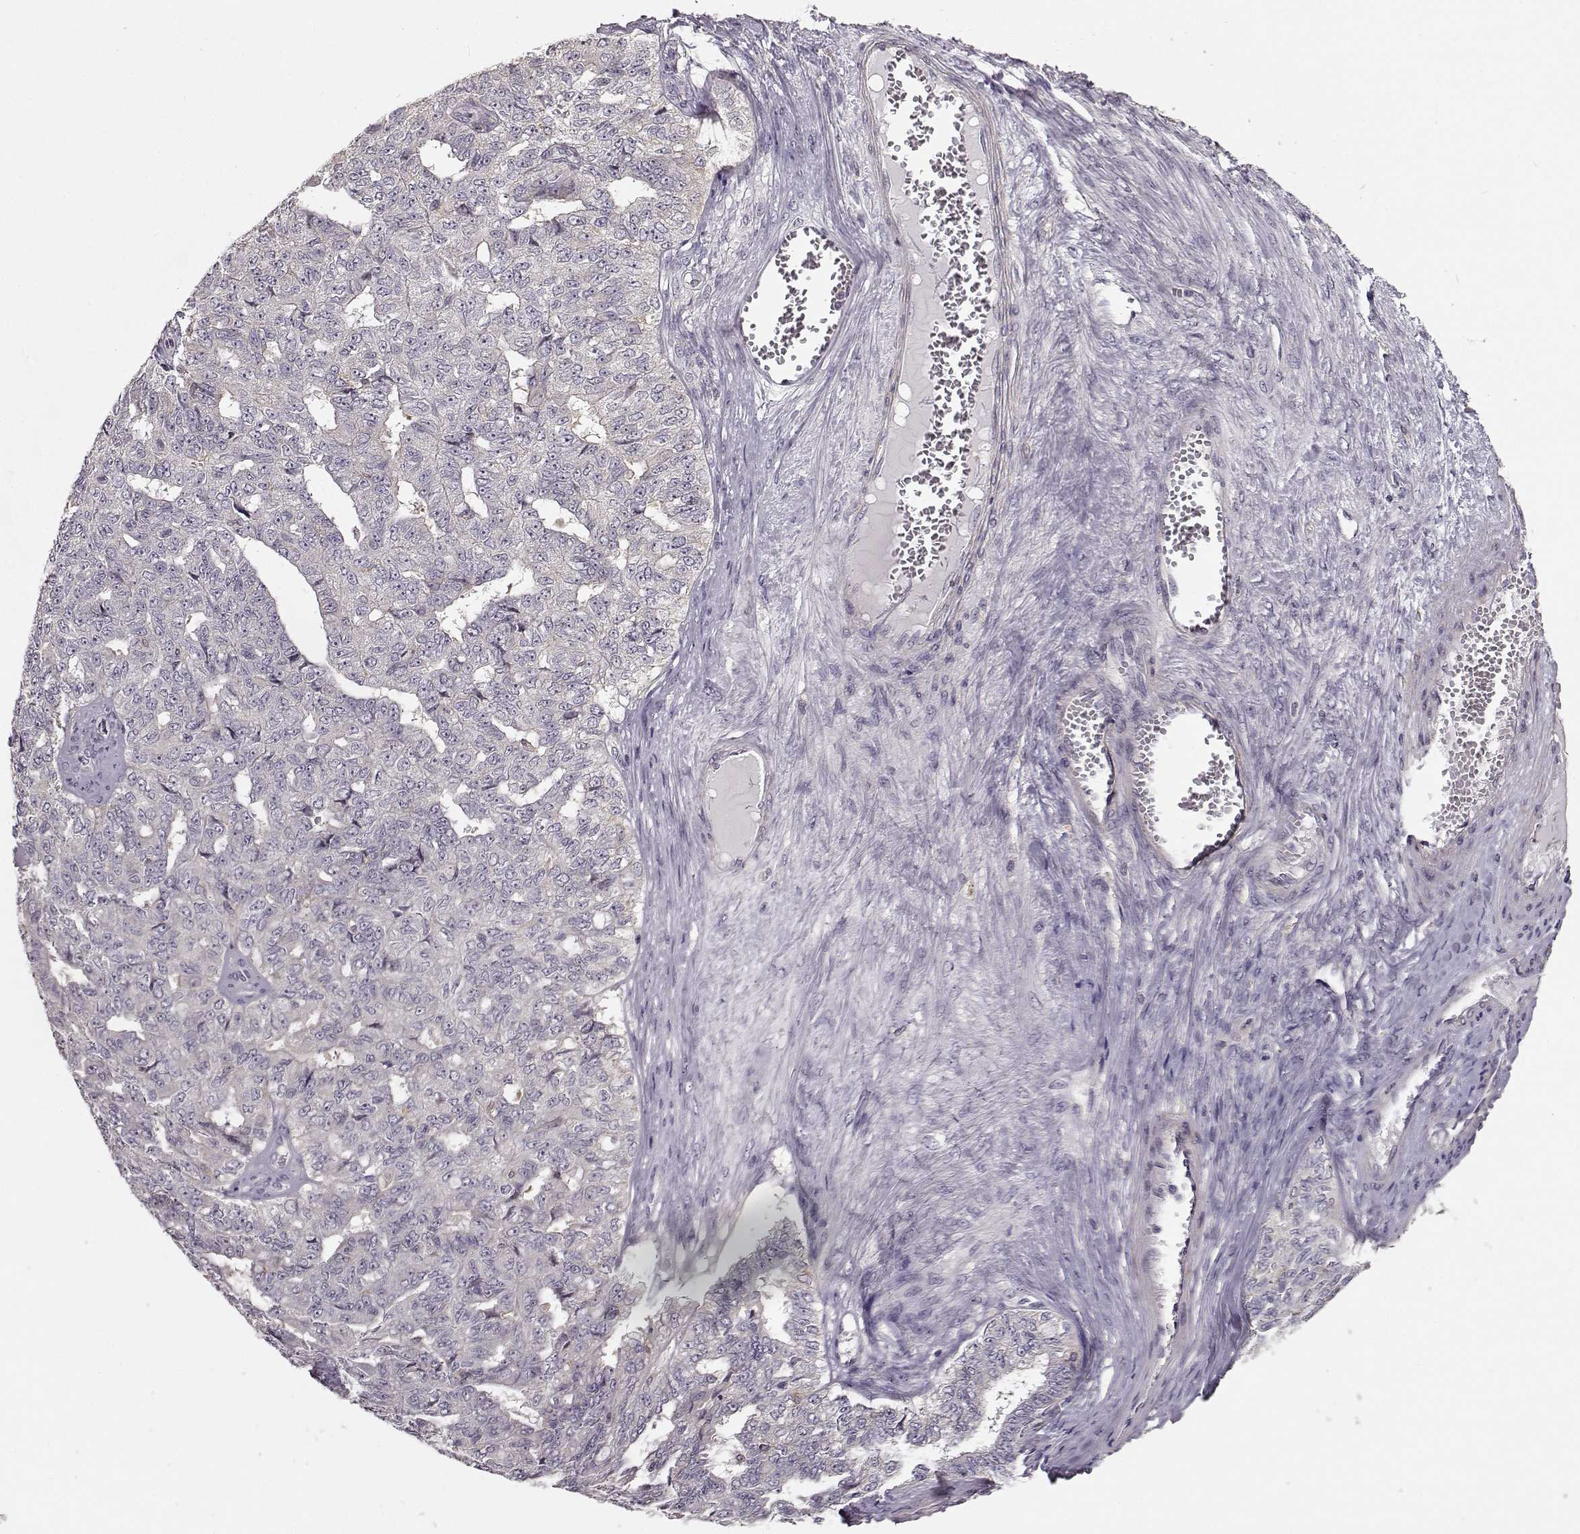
{"staining": {"intensity": "negative", "quantity": "none", "location": "none"}, "tissue": "ovarian cancer", "cell_type": "Tumor cells", "image_type": "cancer", "snomed": [{"axis": "morphology", "description": "Cystadenocarcinoma, serous, NOS"}, {"axis": "topography", "description": "Ovary"}], "caption": "A high-resolution image shows immunohistochemistry staining of ovarian serous cystadenocarcinoma, which exhibits no significant expression in tumor cells.", "gene": "GPR50", "patient": {"sex": "female", "age": 71}}